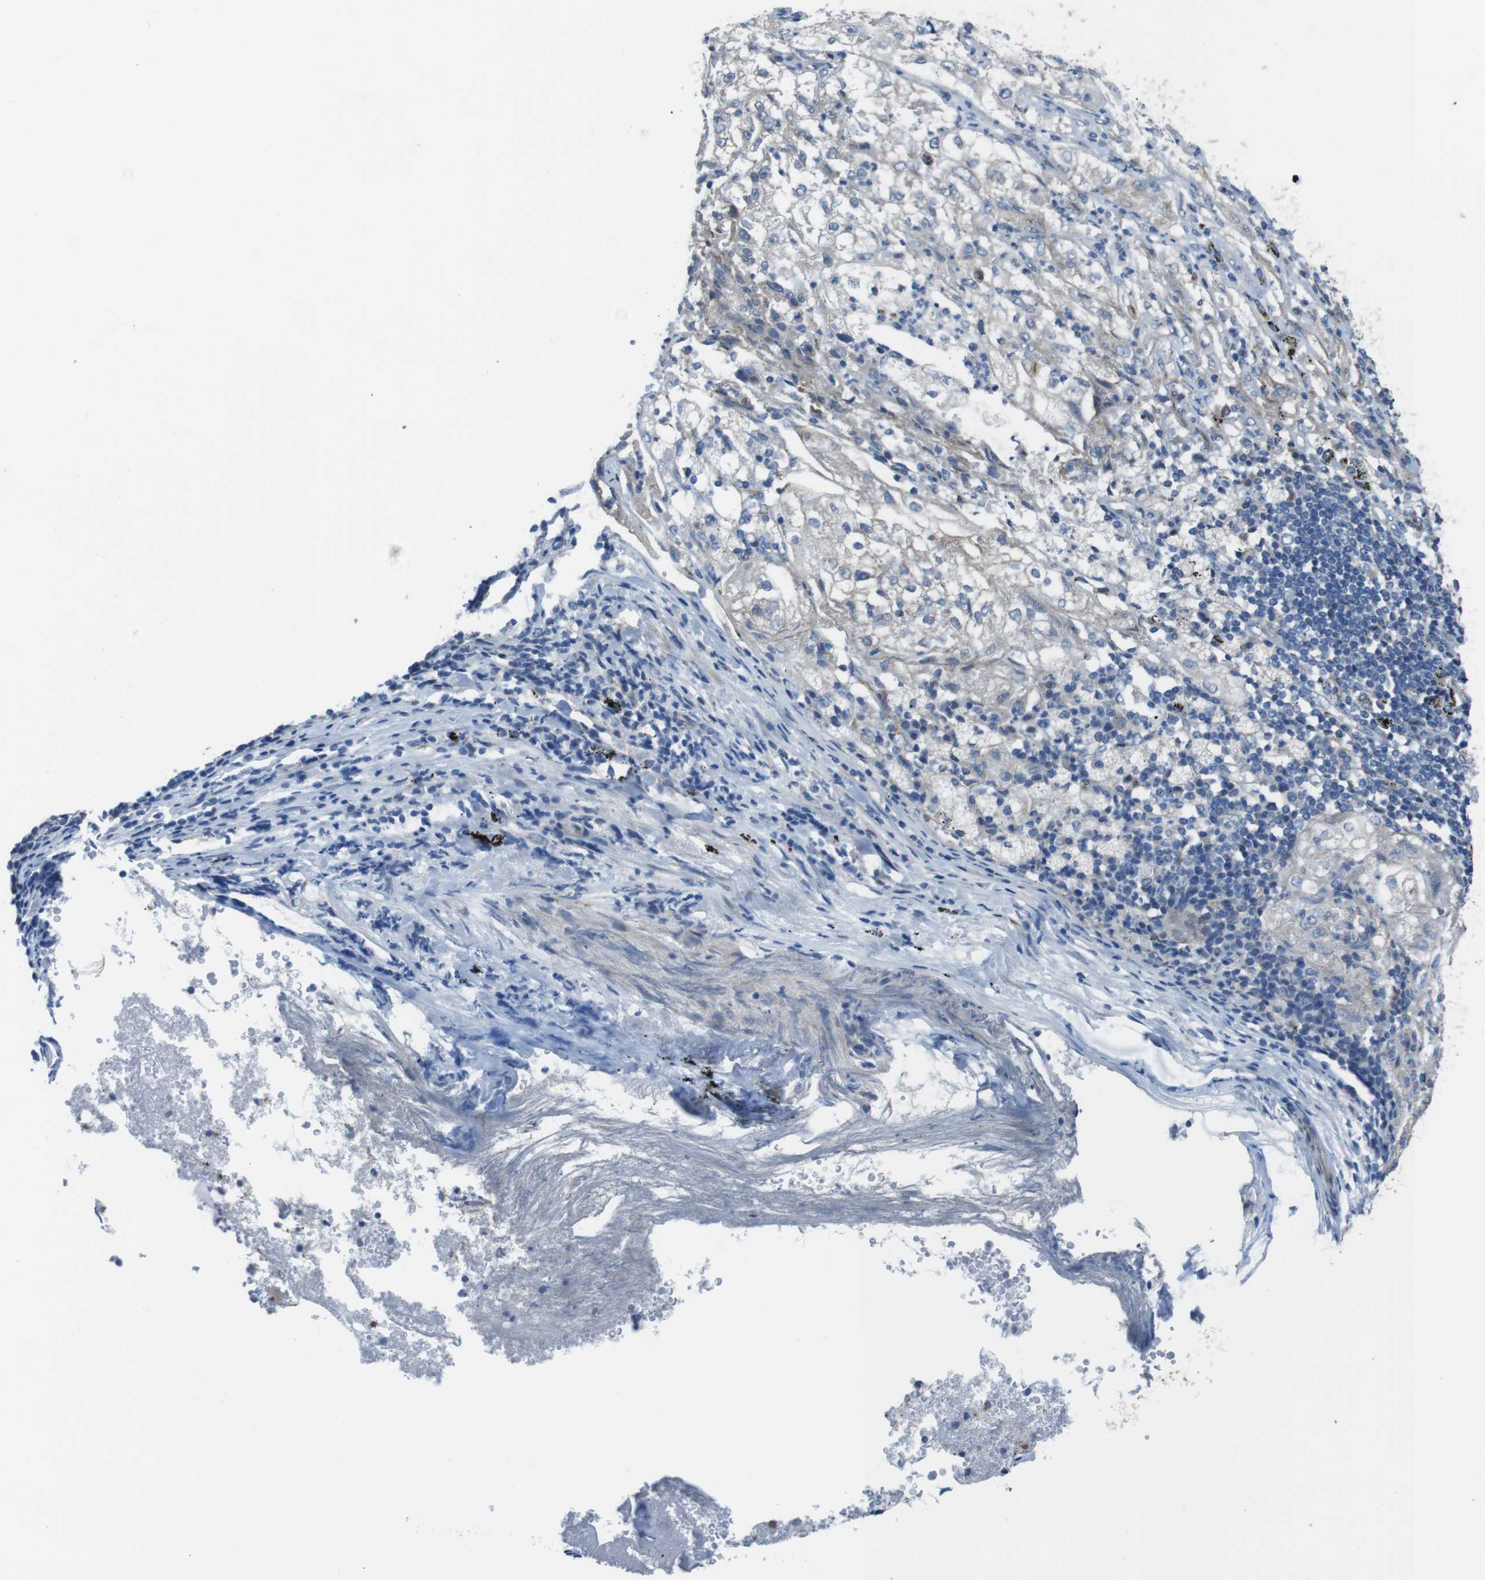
{"staining": {"intensity": "negative", "quantity": "none", "location": "none"}, "tissue": "lung cancer", "cell_type": "Tumor cells", "image_type": "cancer", "snomed": [{"axis": "morphology", "description": "Inflammation, NOS"}, {"axis": "morphology", "description": "Squamous cell carcinoma, NOS"}, {"axis": "topography", "description": "Lymph node"}, {"axis": "topography", "description": "Soft tissue"}, {"axis": "topography", "description": "Lung"}], "caption": "Immunohistochemistry (IHC) of lung squamous cell carcinoma exhibits no staining in tumor cells.", "gene": "FAM174B", "patient": {"sex": "male", "age": 66}}